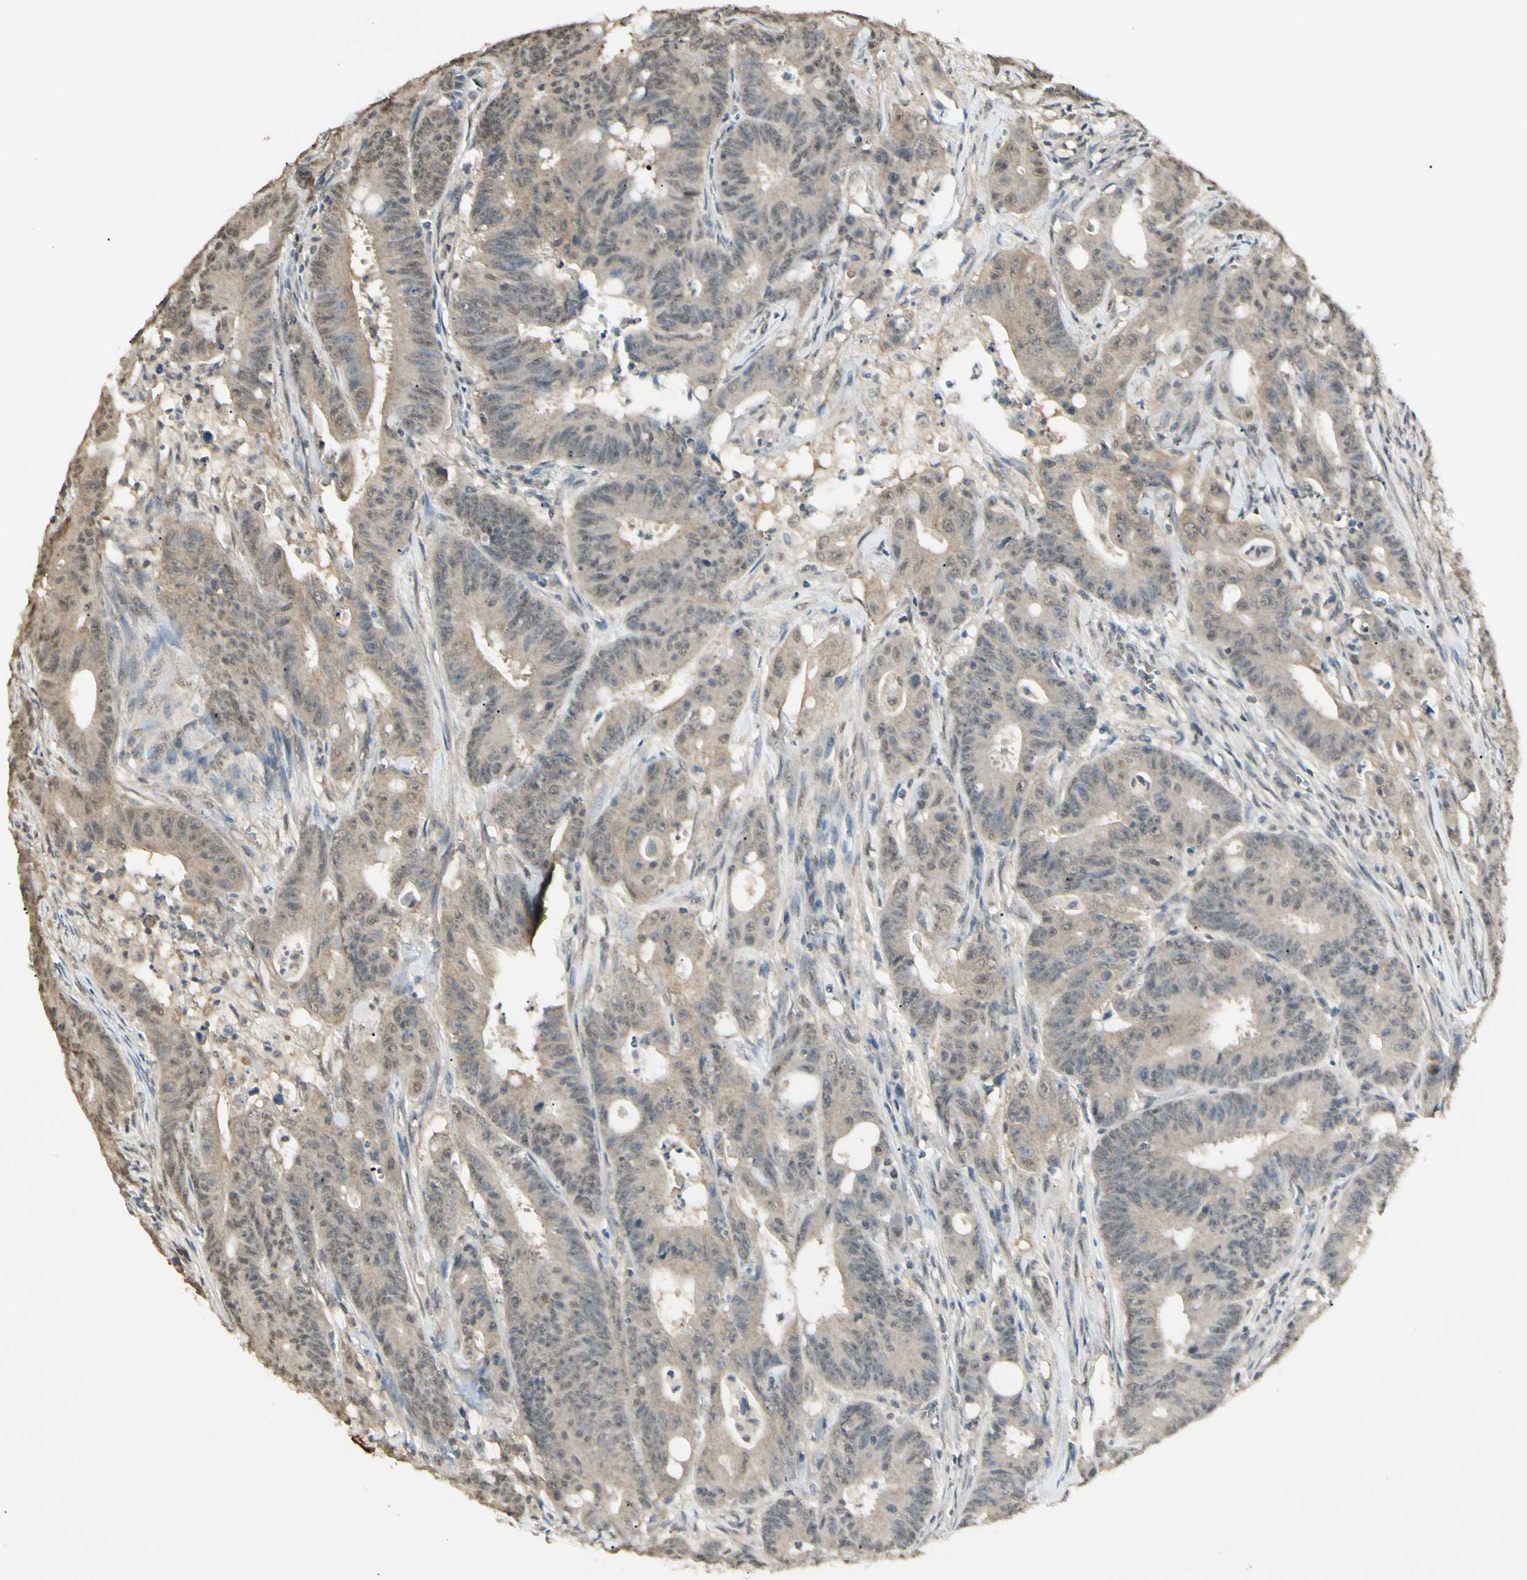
{"staining": {"intensity": "weak", "quantity": ">75%", "location": "cytoplasmic/membranous"}, "tissue": "colorectal cancer", "cell_type": "Tumor cells", "image_type": "cancer", "snomed": [{"axis": "morphology", "description": "Adenocarcinoma, NOS"}, {"axis": "topography", "description": "Colon"}], "caption": "The image reveals a brown stain indicating the presence of a protein in the cytoplasmic/membranous of tumor cells in colorectal cancer (adenocarcinoma).", "gene": "SGCA", "patient": {"sex": "male", "age": 45}}